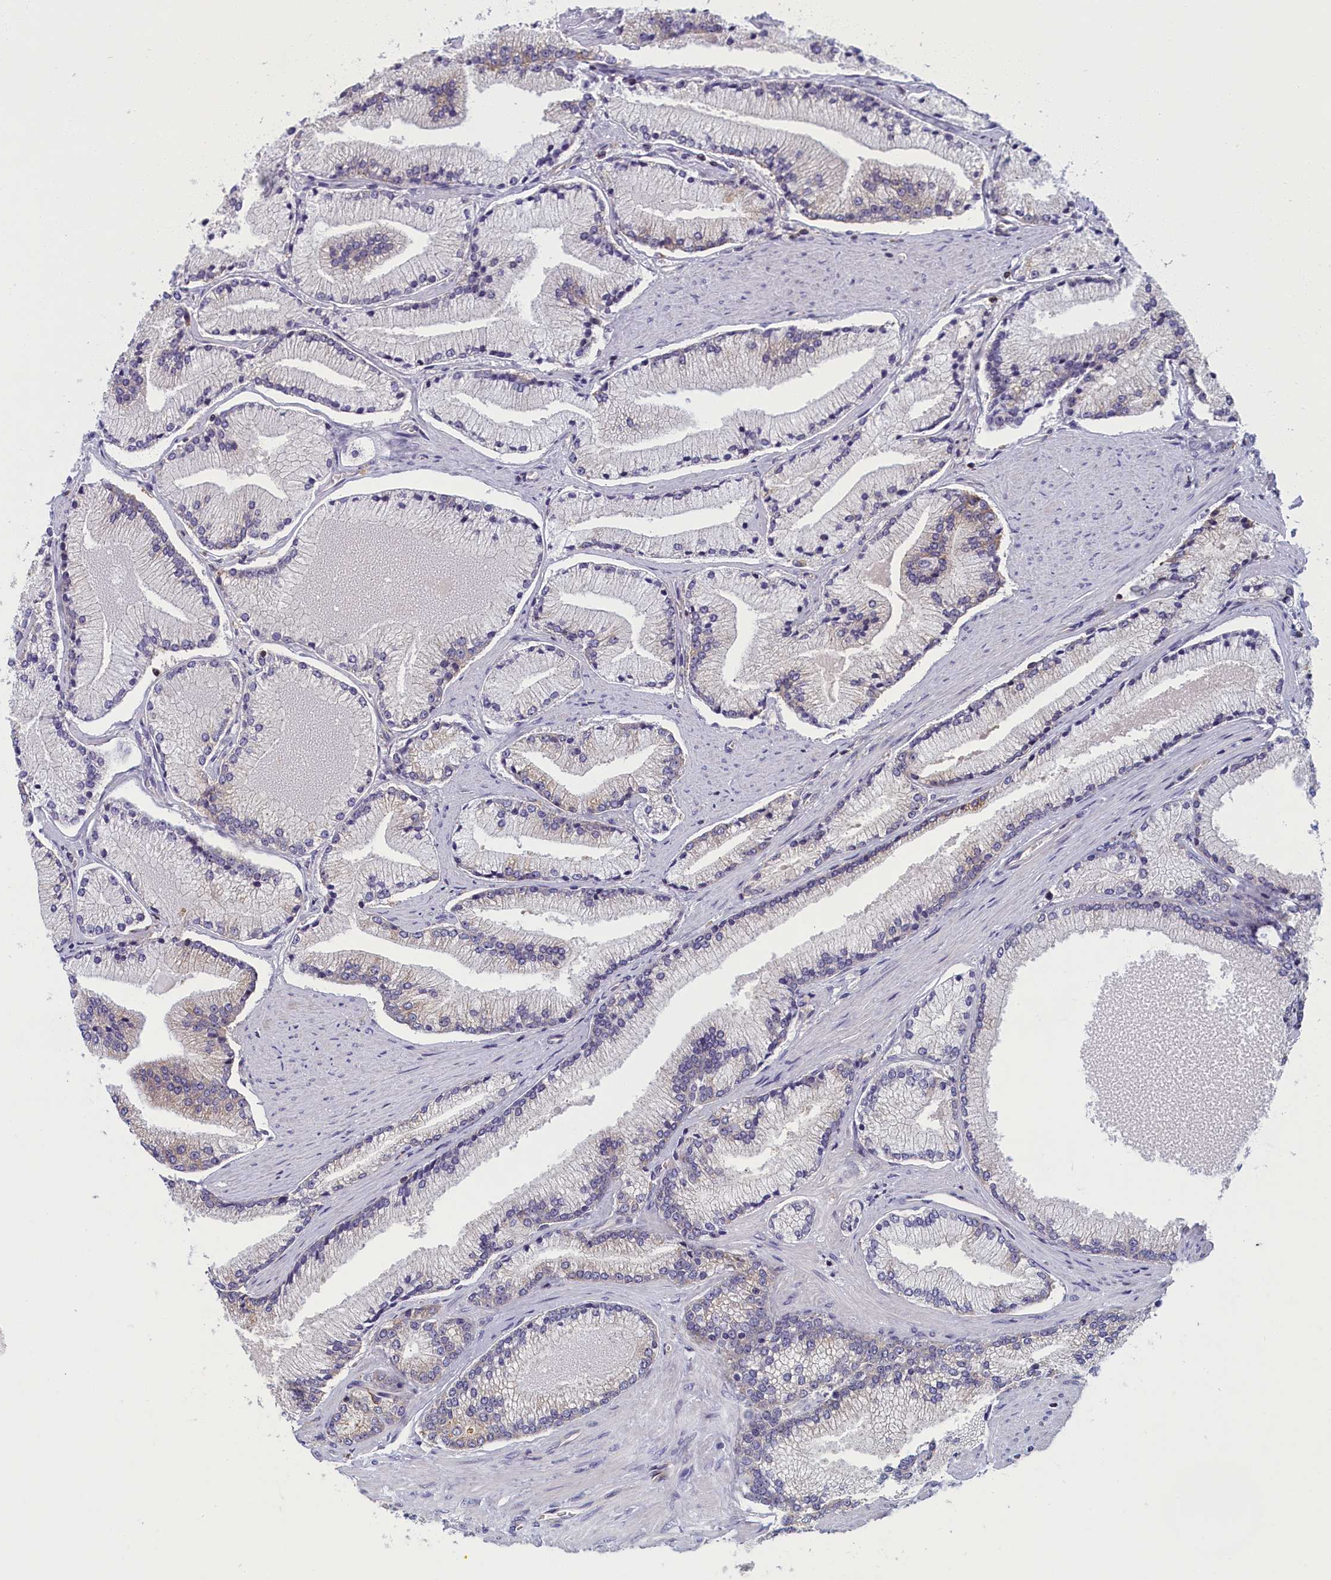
{"staining": {"intensity": "moderate", "quantity": "<25%", "location": "cytoplasmic/membranous"}, "tissue": "prostate cancer", "cell_type": "Tumor cells", "image_type": "cancer", "snomed": [{"axis": "morphology", "description": "Adenocarcinoma, High grade"}, {"axis": "topography", "description": "Prostate"}], "caption": "IHC micrograph of neoplastic tissue: human prostate cancer stained using immunohistochemistry shows low levels of moderate protein expression localized specifically in the cytoplasmic/membranous of tumor cells, appearing as a cytoplasmic/membranous brown color.", "gene": "NOL10", "patient": {"sex": "male", "age": 67}}